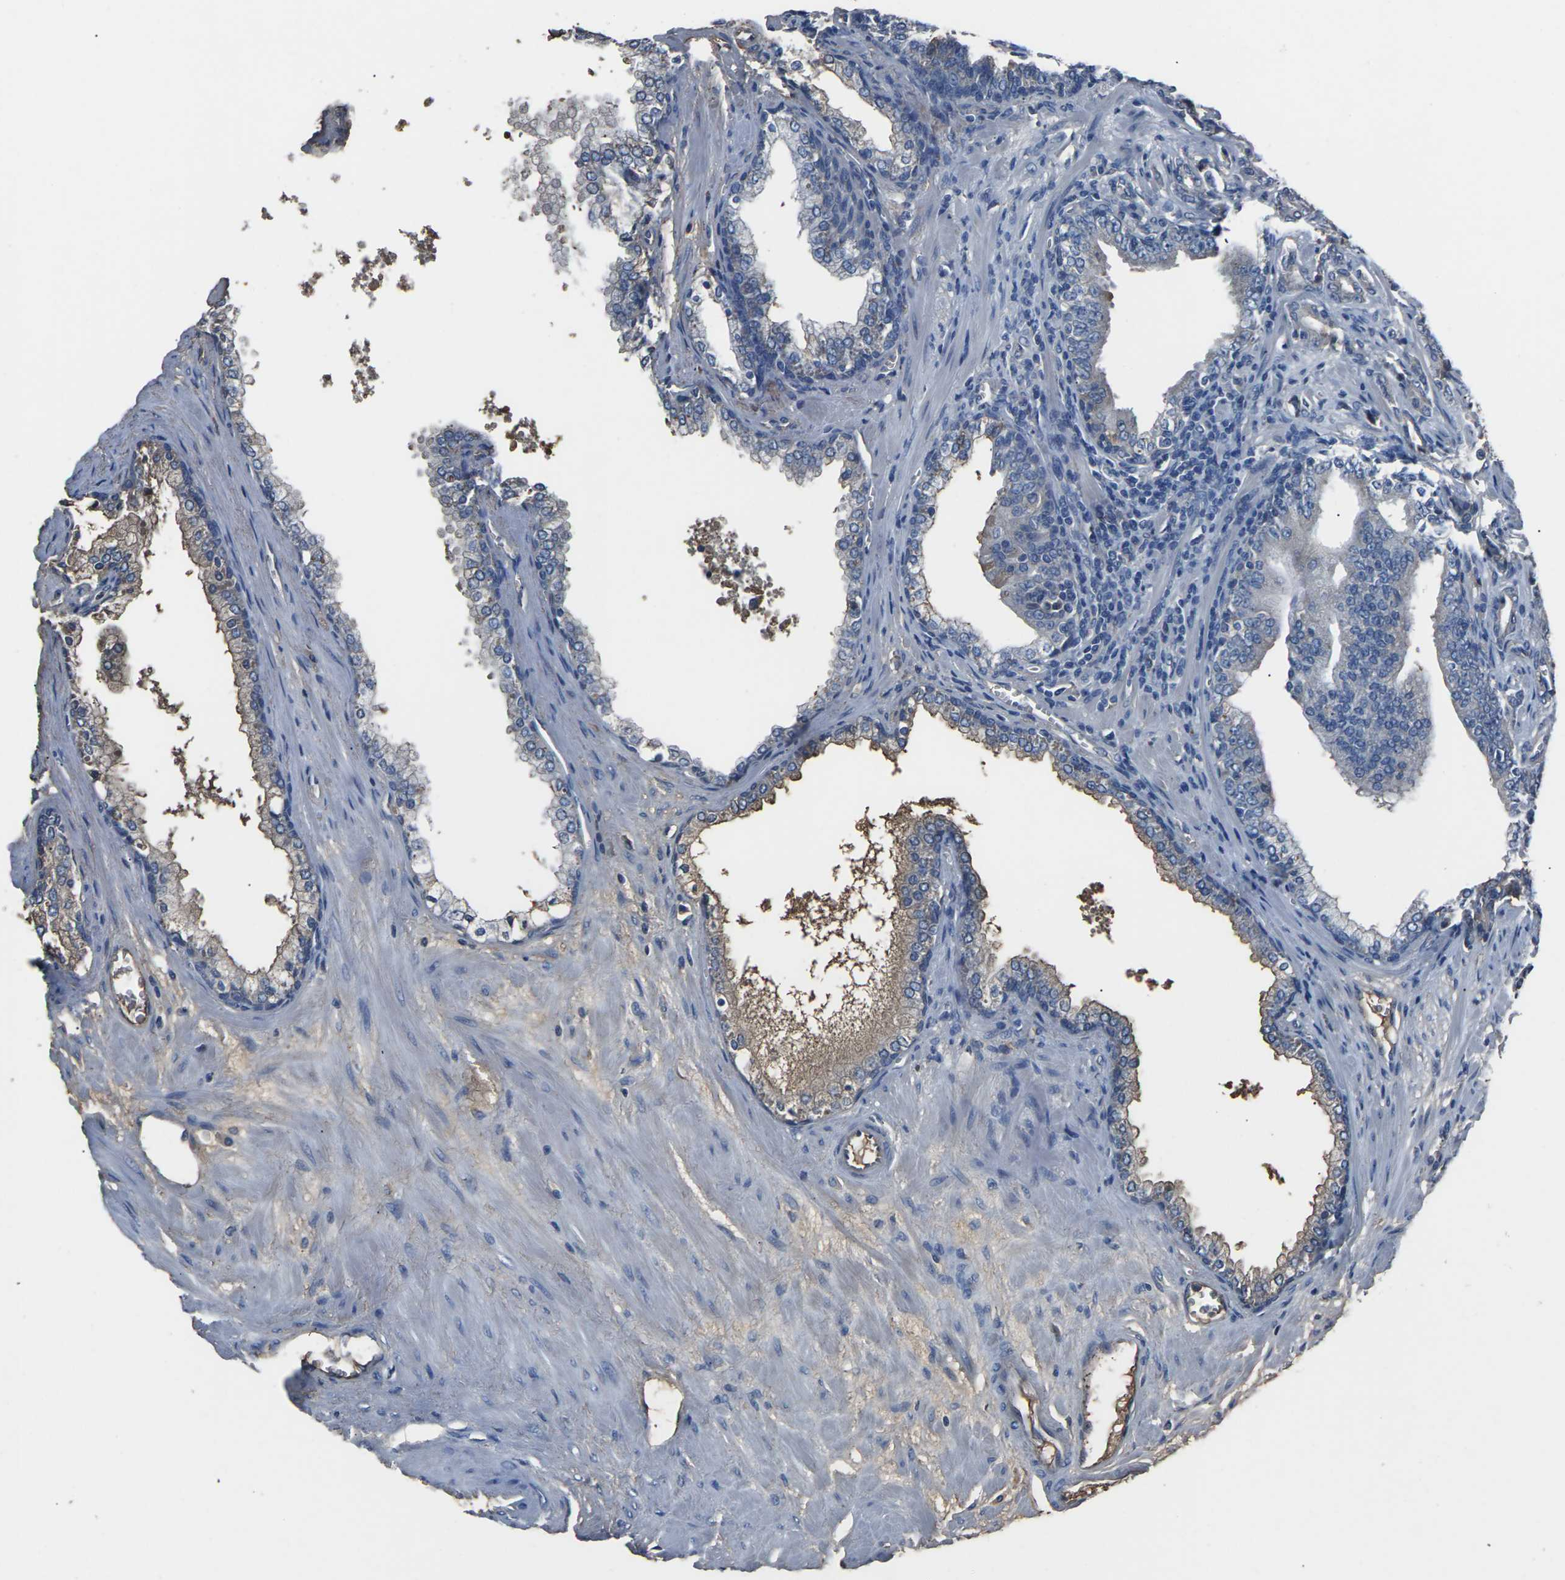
{"staining": {"intensity": "weak", "quantity": "<25%", "location": "cytoplasmic/membranous"}, "tissue": "prostate cancer", "cell_type": "Tumor cells", "image_type": "cancer", "snomed": [{"axis": "morphology", "description": "Adenocarcinoma, Low grade"}, {"axis": "topography", "description": "Prostate"}], "caption": "Prostate adenocarcinoma (low-grade) stained for a protein using IHC demonstrates no staining tumor cells.", "gene": "LEP", "patient": {"sex": "male", "age": 58}}